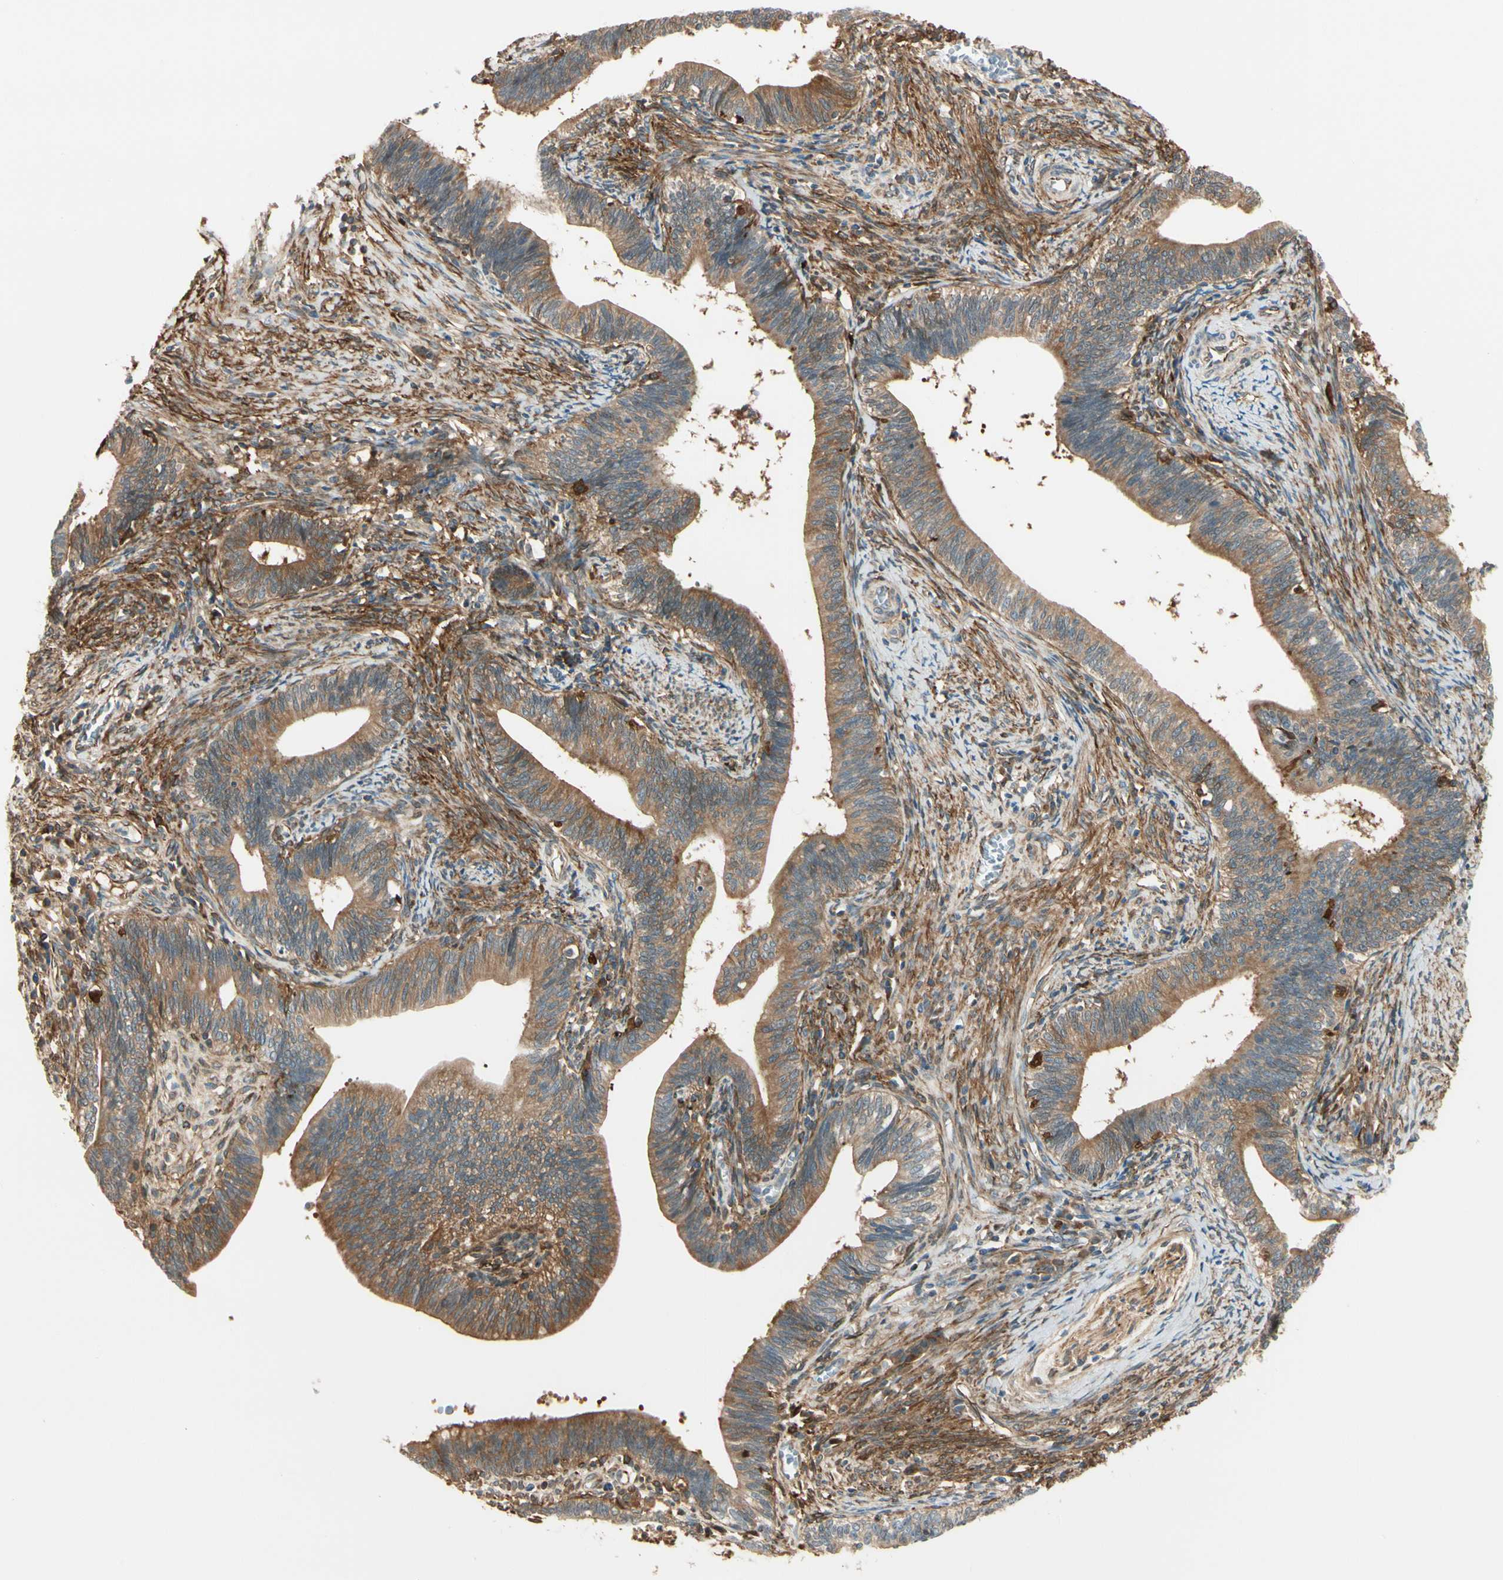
{"staining": {"intensity": "moderate", "quantity": ">75%", "location": "cytoplasmic/membranous"}, "tissue": "cervical cancer", "cell_type": "Tumor cells", "image_type": "cancer", "snomed": [{"axis": "morphology", "description": "Adenocarcinoma, NOS"}, {"axis": "topography", "description": "Cervix"}], "caption": "Immunohistochemistry of cervical cancer shows medium levels of moderate cytoplasmic/membranous expression in approximately >75% of tumor cells. Immunohistochemistry (ihc) stains the protein in brown and the nuclei are stained blue.", "gene": "FTH1", "patient": {"sex": "female", "age": 44}}